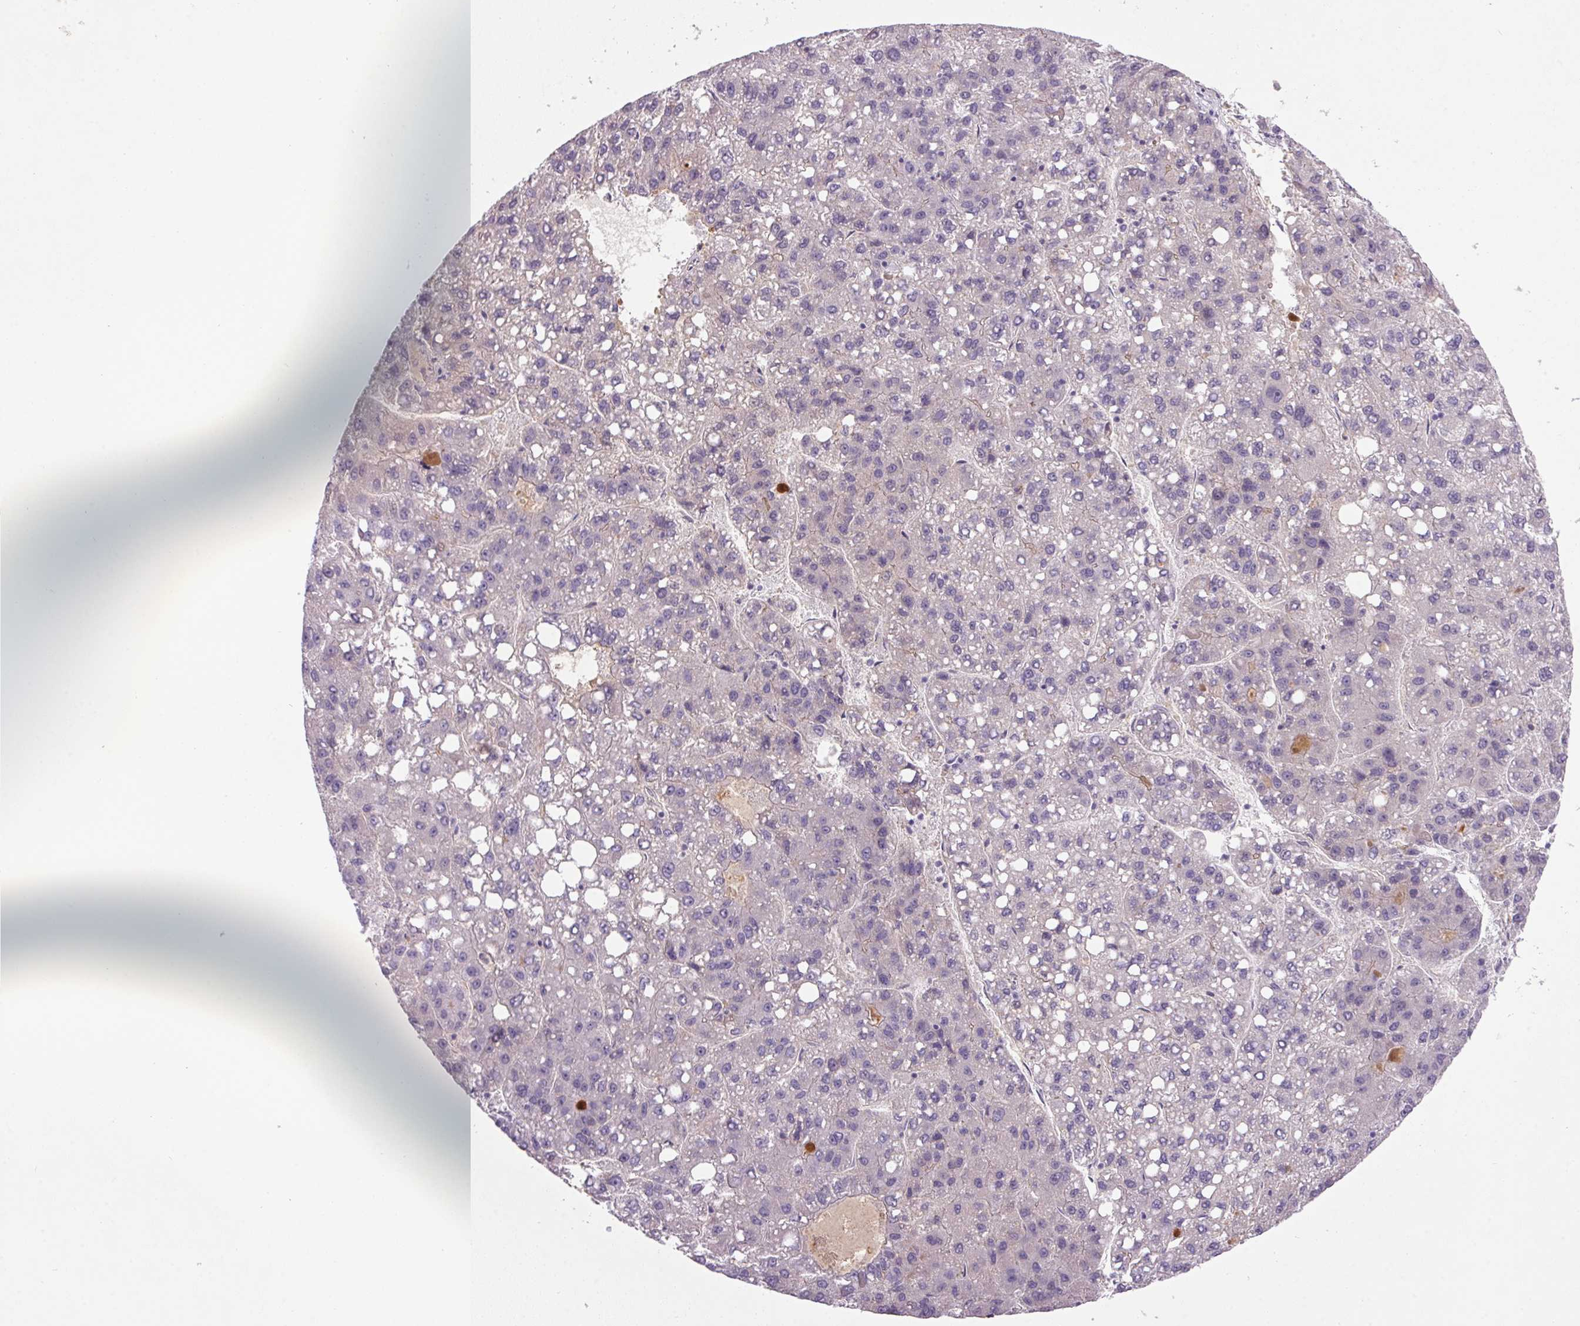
{"staining": {"intensity": "negative", "quantity": "none", "location": "none"}, "tissue": "liver cancer", "cell_type": "Tumor cells", "image_type": "cancer", "snomed": [{"axis": "morphology", "description": "Carcinoma, Hepatocellular, NOS"}, {"axis": "topography", "description": "Liver"}], "caption": "Immunohistochemical staining of human liver hepatocellular carcinoma reveals no significant expression in tumor cells.", "gene": "APOC4", "patient": {"sex": "female", "age": 82}}